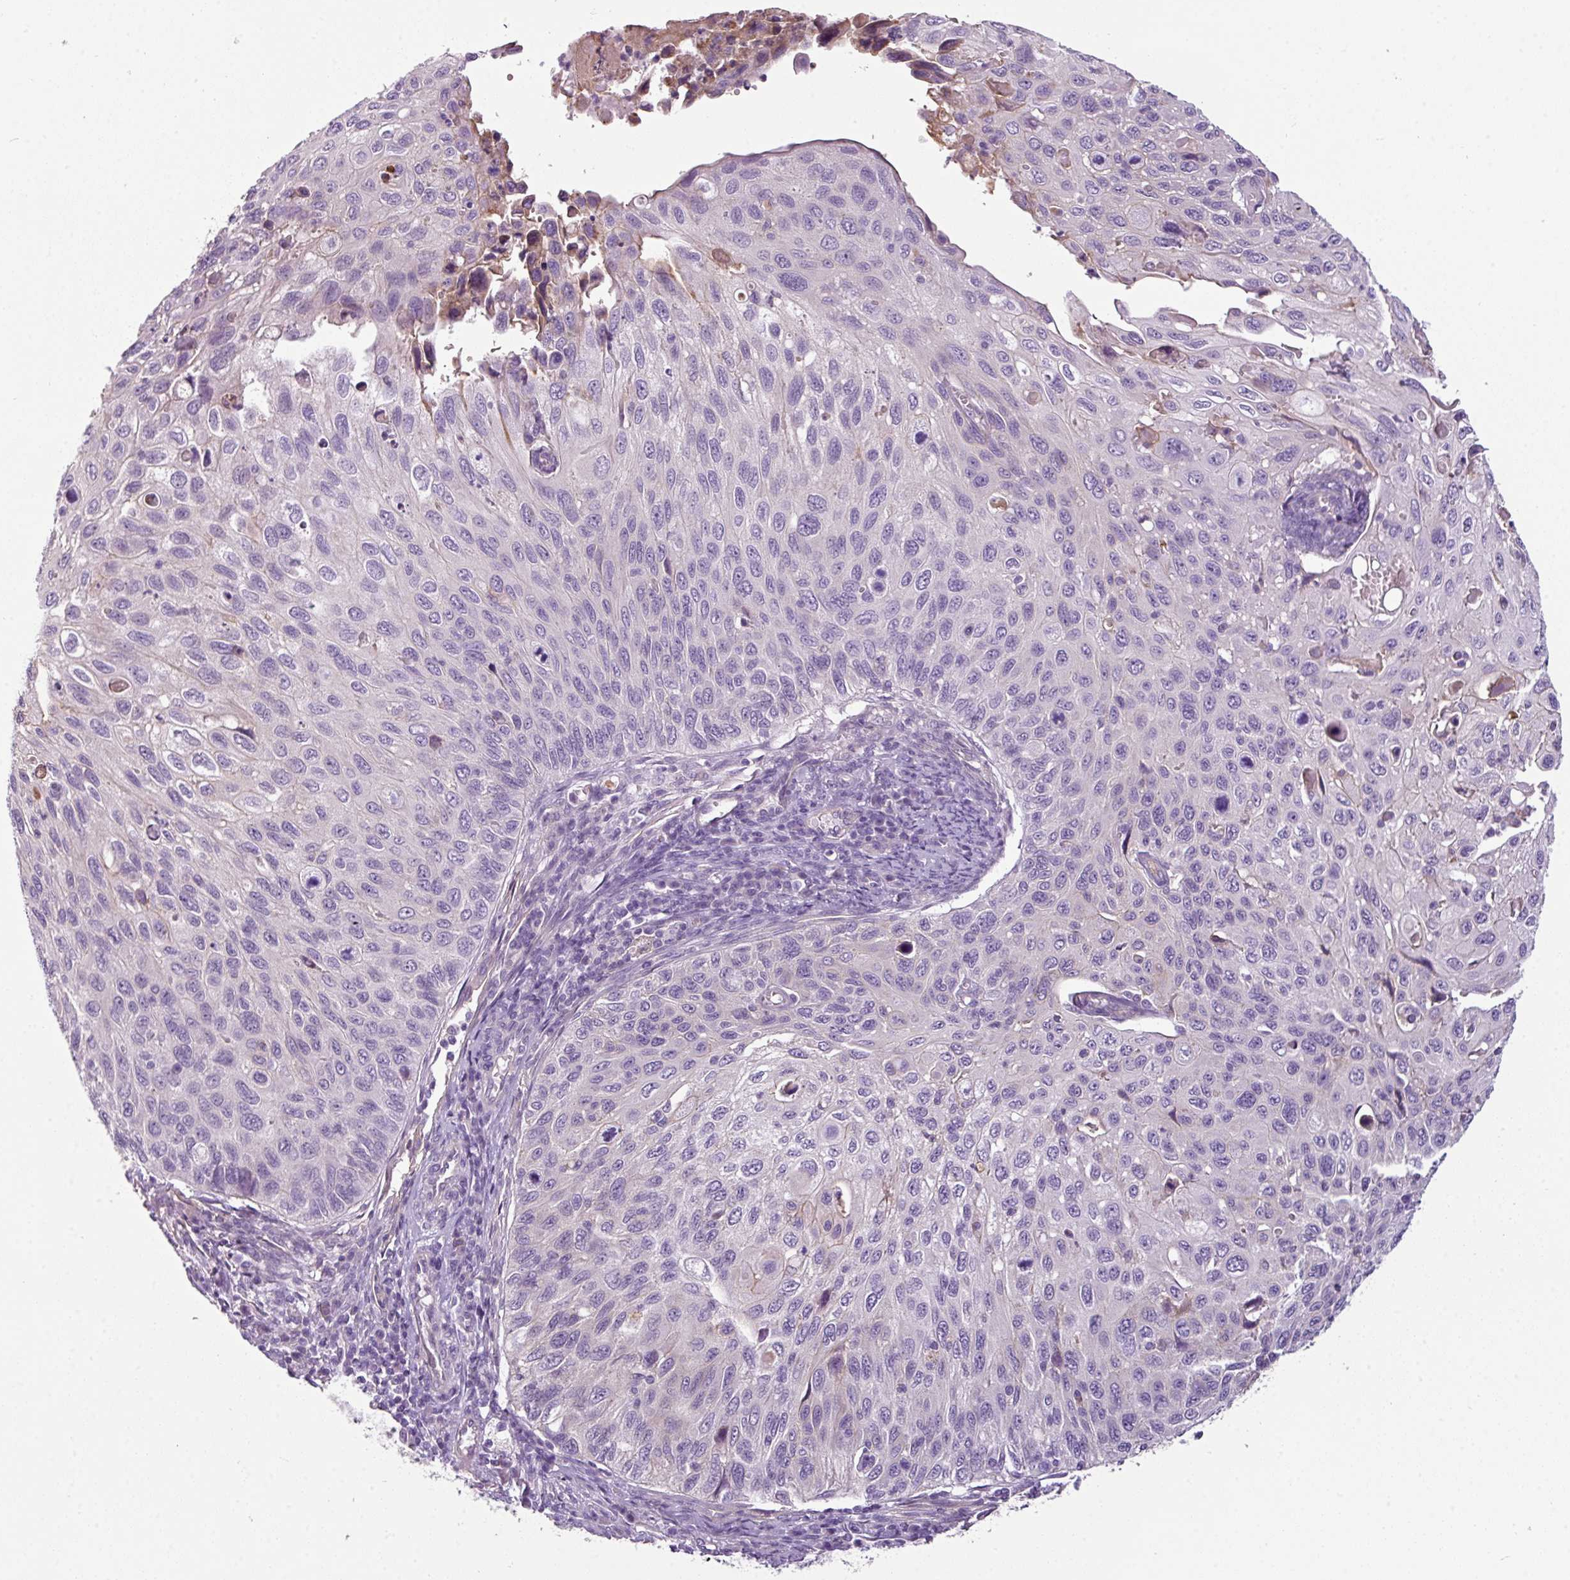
{"staining": {"intensity": "negative", "quantity": "none", "location": "none"}, "tissue": "cervical cancer", "cell_type": "Tumor cells", "image_type": "cancer", "snomed": [{"axis": "morphology", "description": "Squamous cell carcinoma, NOS"}, {"axis": "topography", "description": "Cervix"}], "caption": "DAB immunohistochemical staining of cervical cancer displays no significant expression in tumor cells.", "gene": "TMEM178B", "patient": {"sex": "female", "age": 70}}